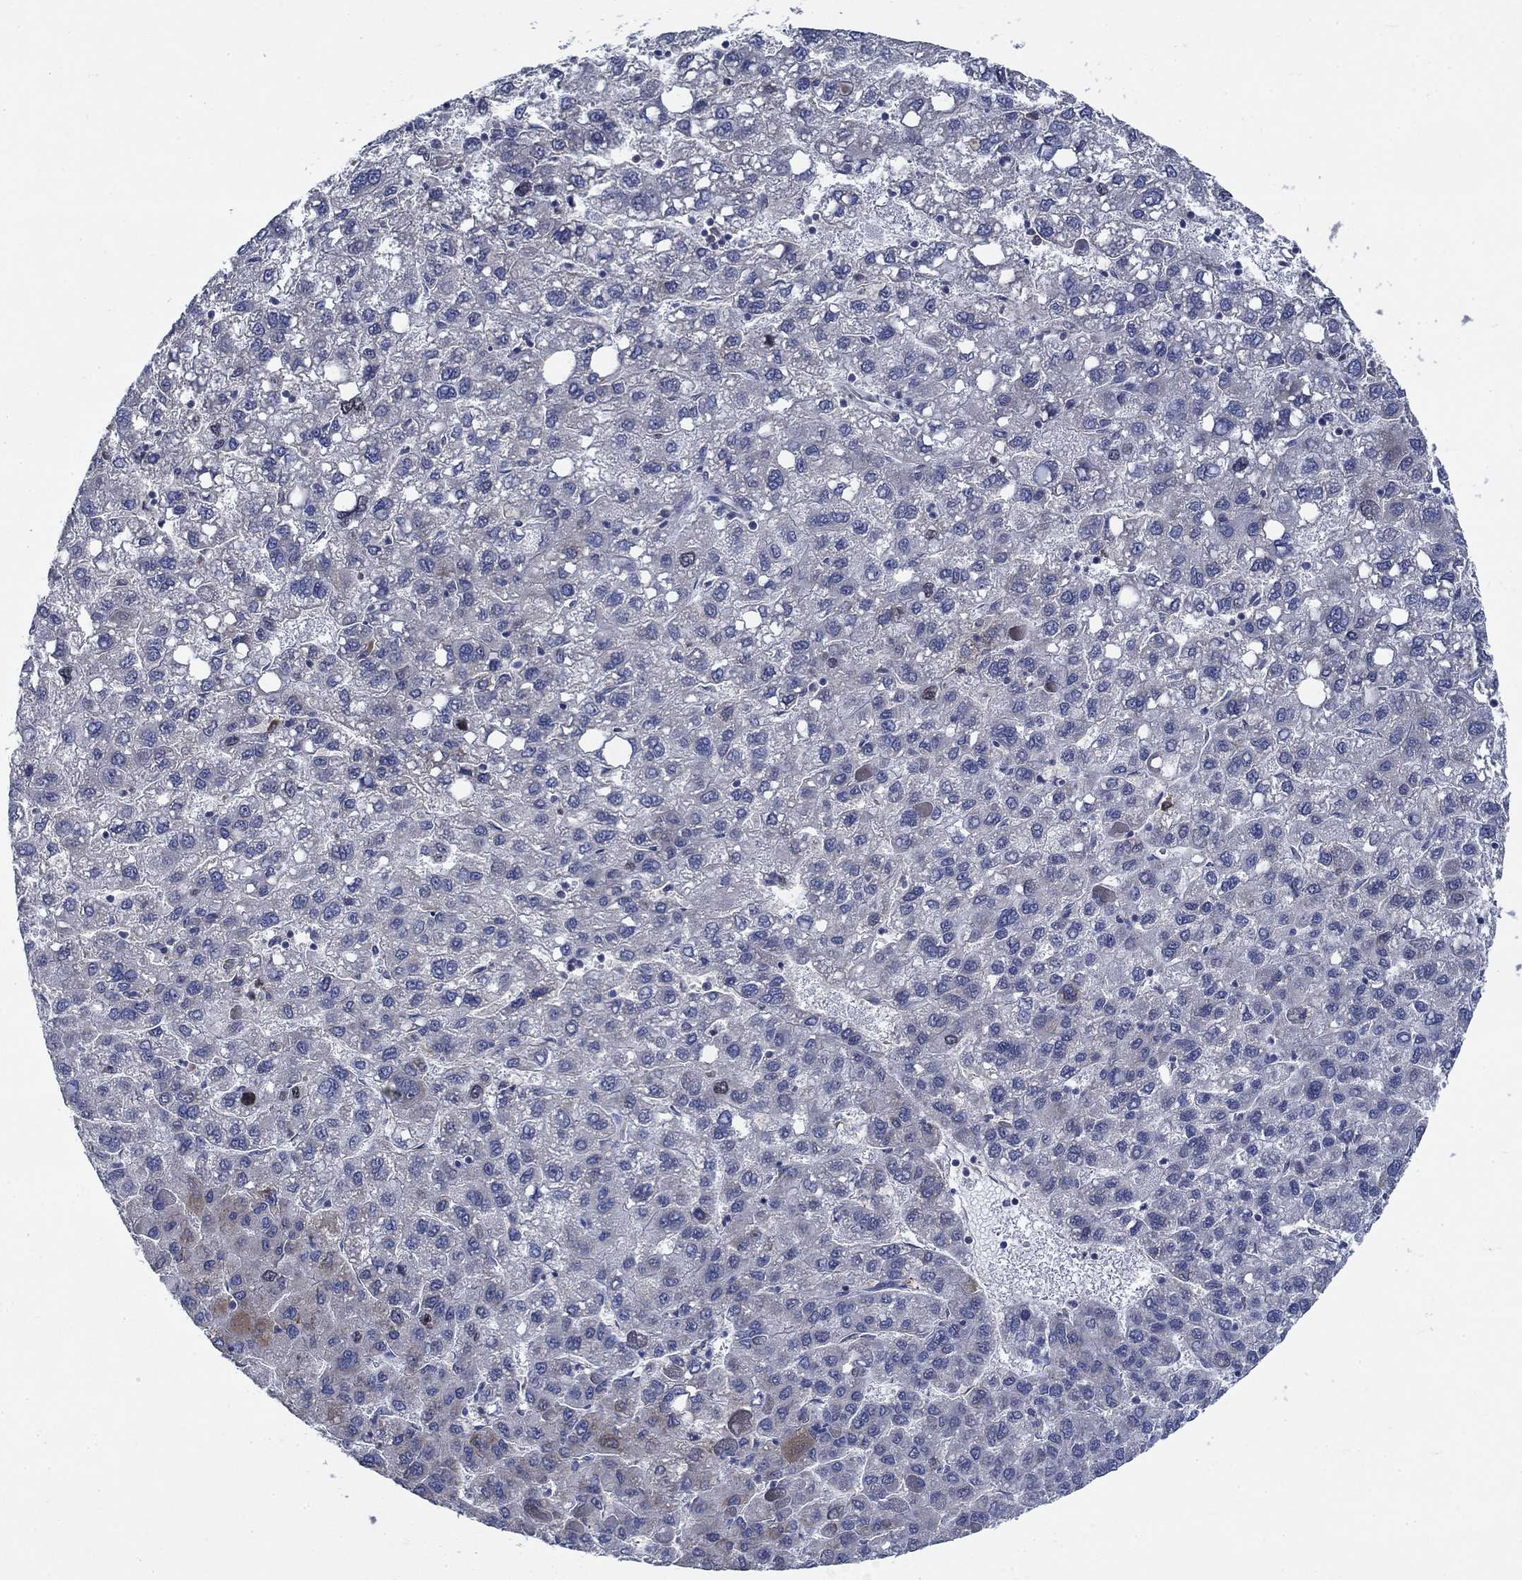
{"staining": {"intensity": "negative", "quantity": "none", "location": "none"}, "tissue": "liver cancer", "cell_type": "Tumor cells", "image_type": "cancer", "snomed": [{"axis": "morphology", "description": "Carcinoma, Hepatocellular, NOS"}, {"axis": "topography", "description": "Liver"}], "caption": "Immunohistochemical staining of human liver cancer shows no significant staining in tumor cells.", "gene": "MMP24", "patient": {"sex": "female", "age": 82}}